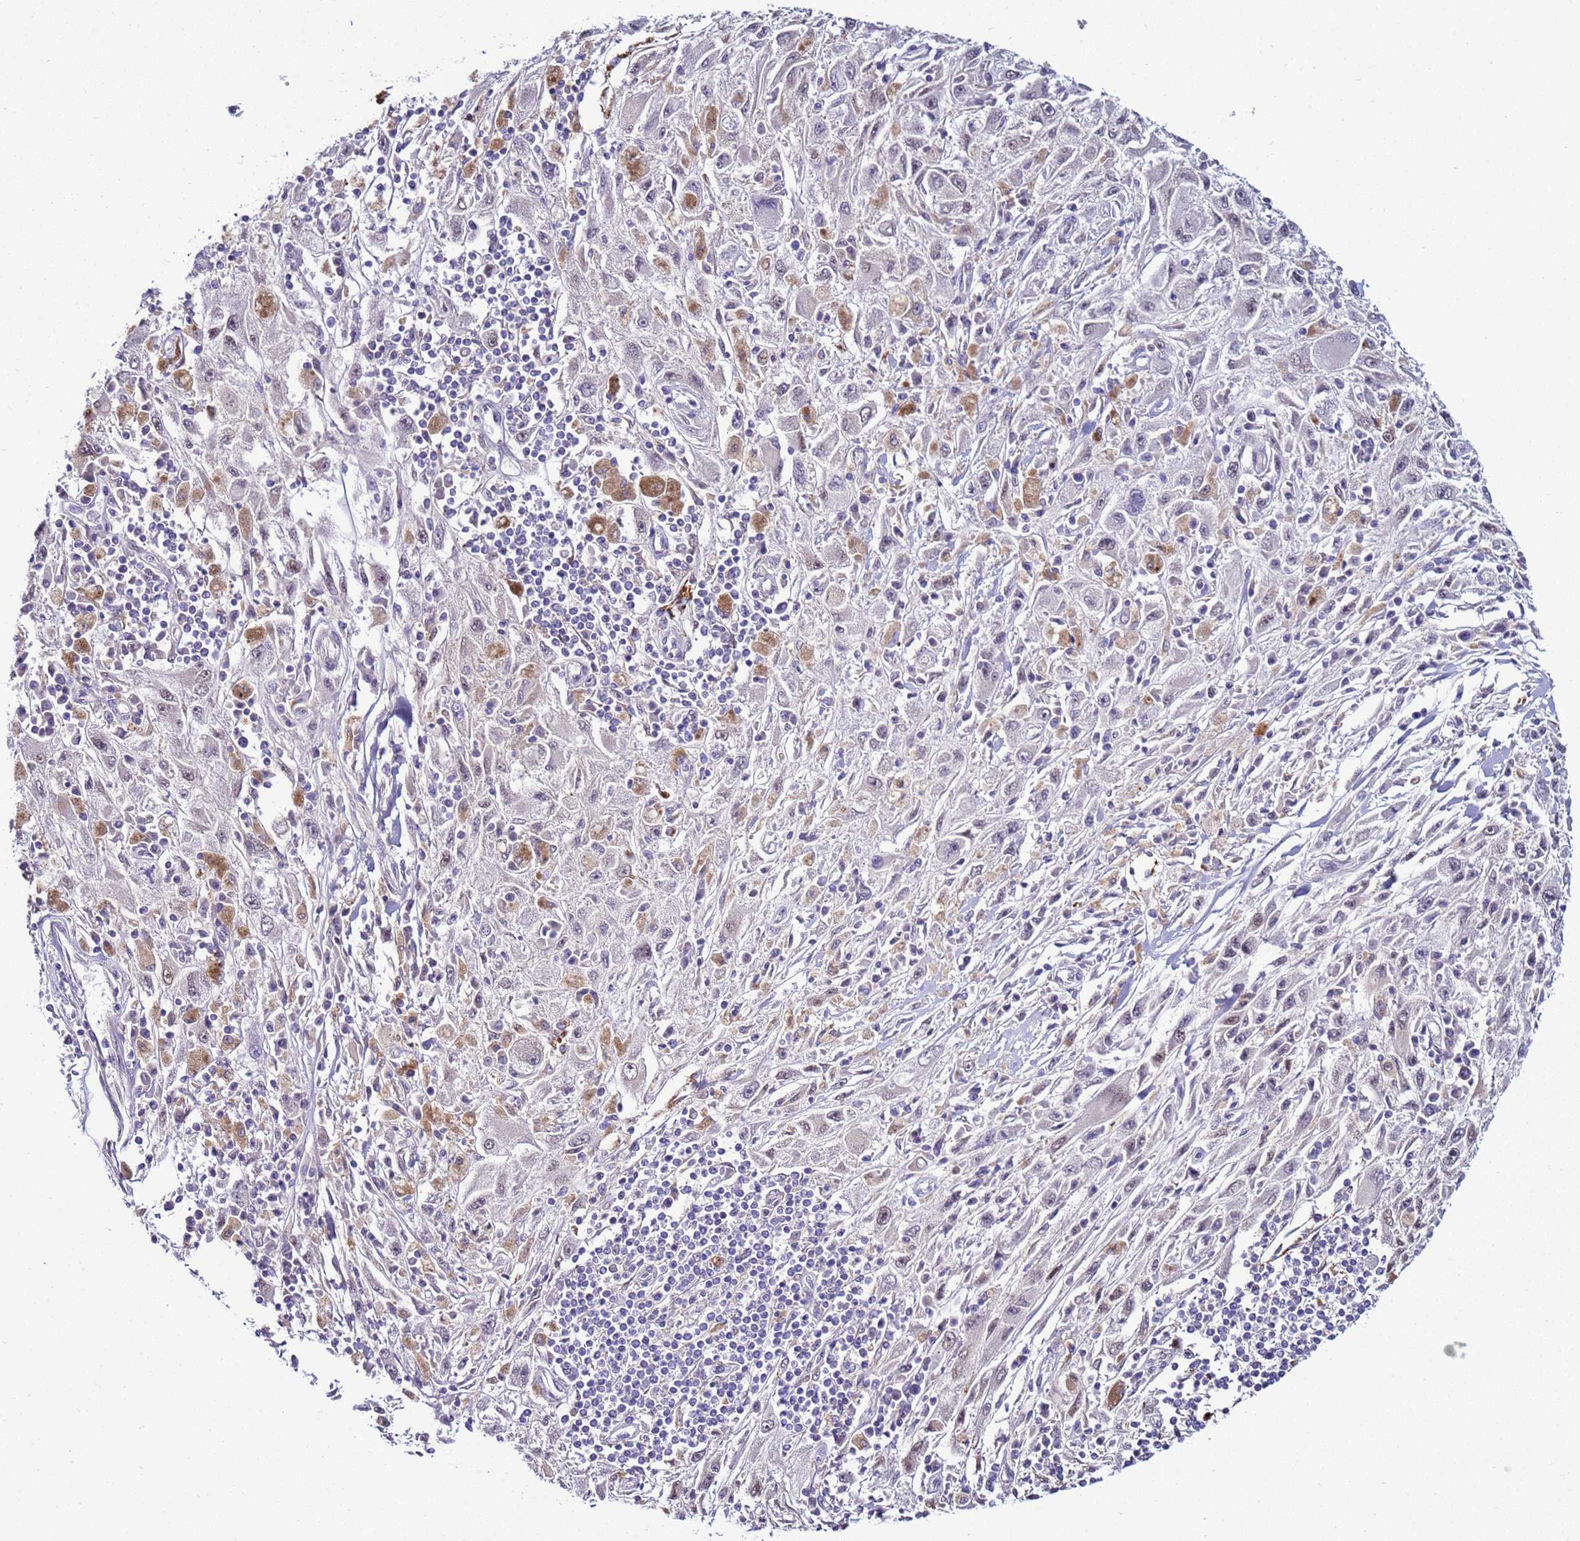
{"staining": {"intensity": "negative", "quantity": "none", "location": "none"}, "tissue": "melanoma", "cell_type": "Tumor cells", "image_type": "cancer", "snomed": [{"axis": "morphology", "description": "Malignant melanoma, Metastatic site"}, {"axis": "topography", "description": "Skin"}], "caption": "An image of malignant melanoma (metastatic site) stained for a protein shows no brown staining in tumor cells.", "gene": "NAT2", "patient": {"sex": "male", "age": 53}}